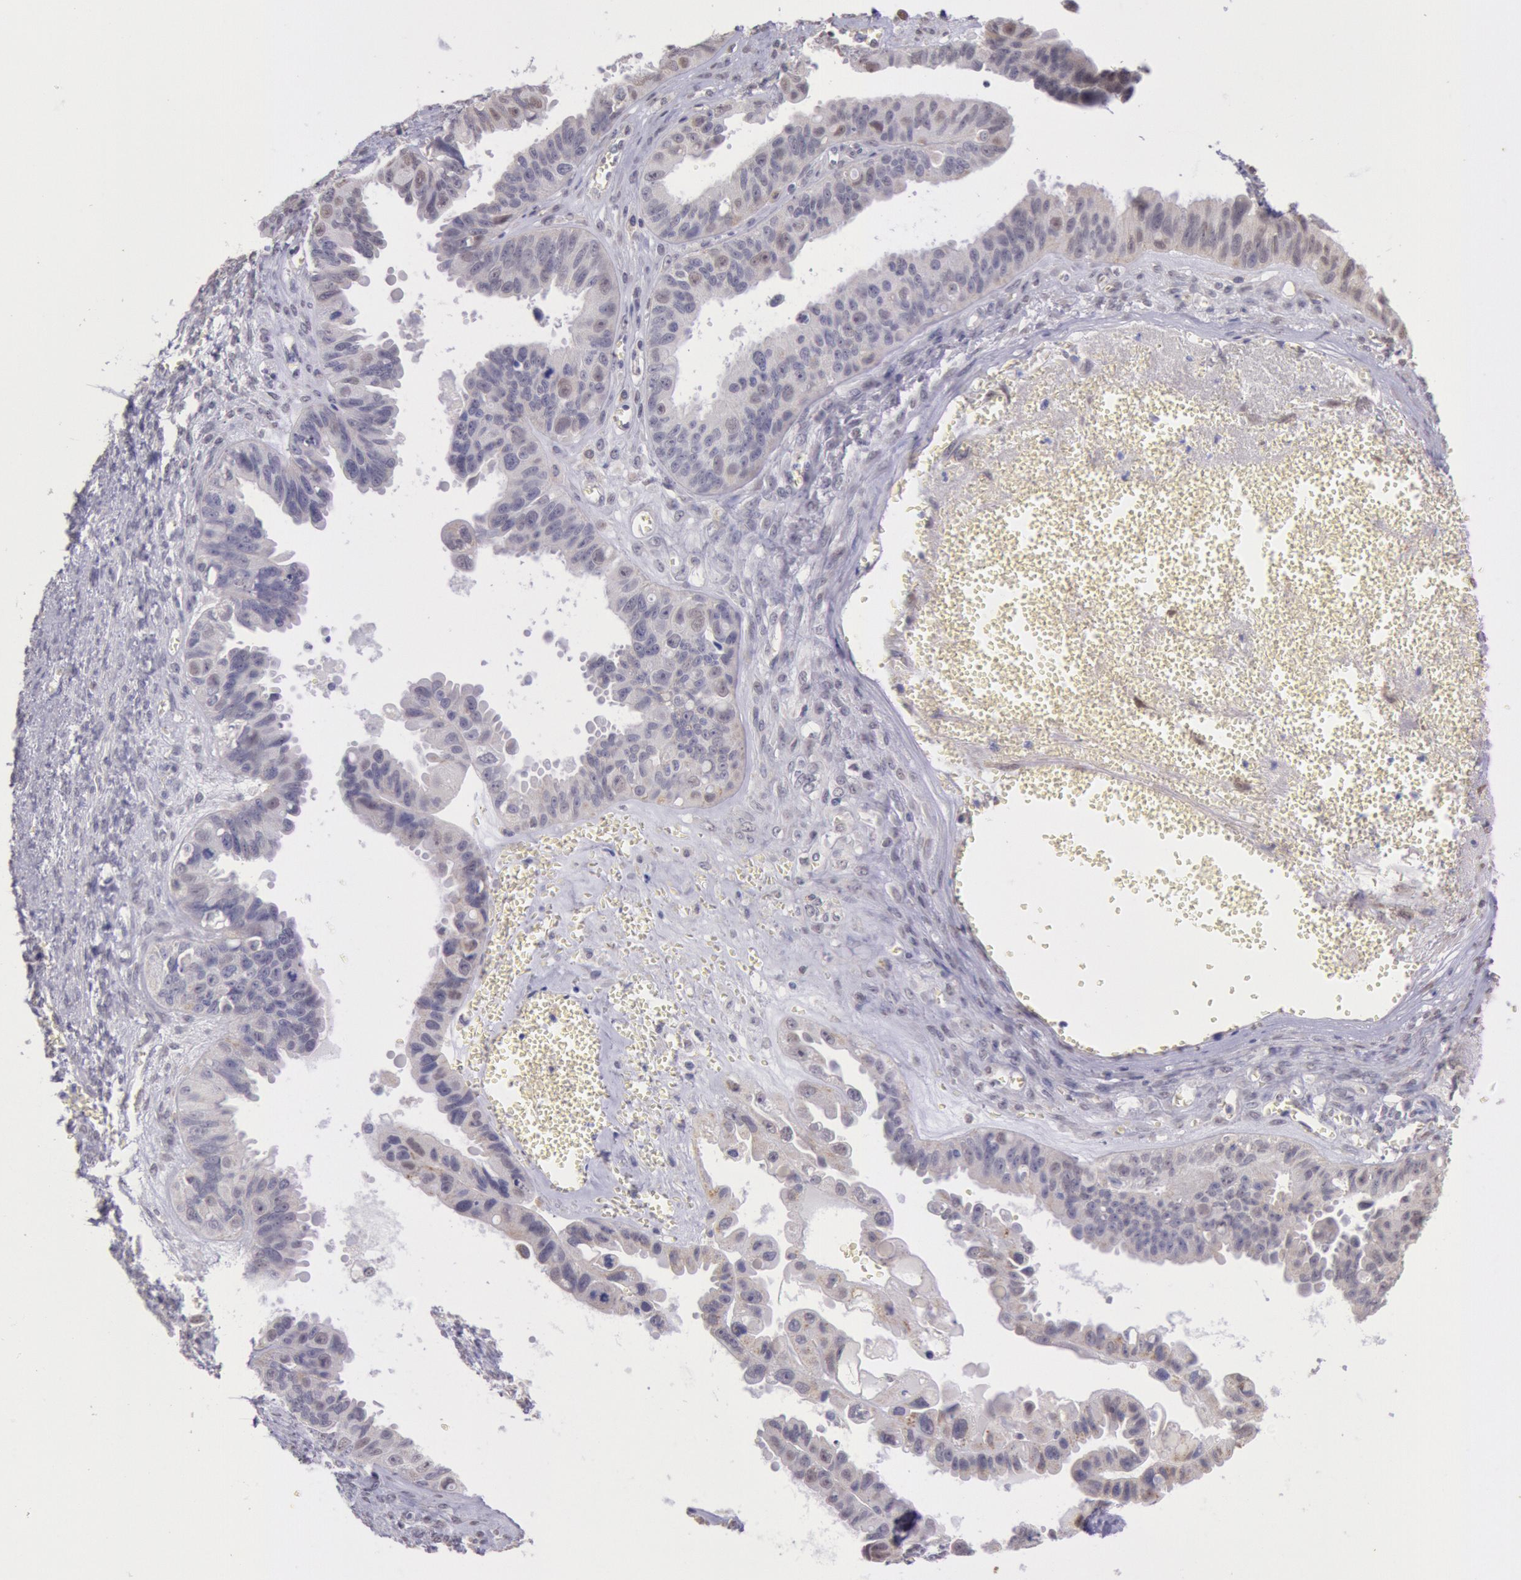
{"staining": {"intensity": "moderate", "quantity": "<25%", "location": "cytoplasmic/membranous"}, "tissue": "ovarian cancer", "cell_type": "Tumor cells", "image_type": "cancer", "snomed": [{"axis": "morphology", "description": "Carcinoma, endometroid"}, {"axis": "topography", "description": "Ovary"}], "caption": "Immunohistochemical staining of human ovarian cancer (endometroid carcinoma) displays low levels of moderate cytoplasmic/membranous expression in approximately <25% of tumor cells.", "gene": "FRMD6", "patient": {"sex": "female", "age": 85}}